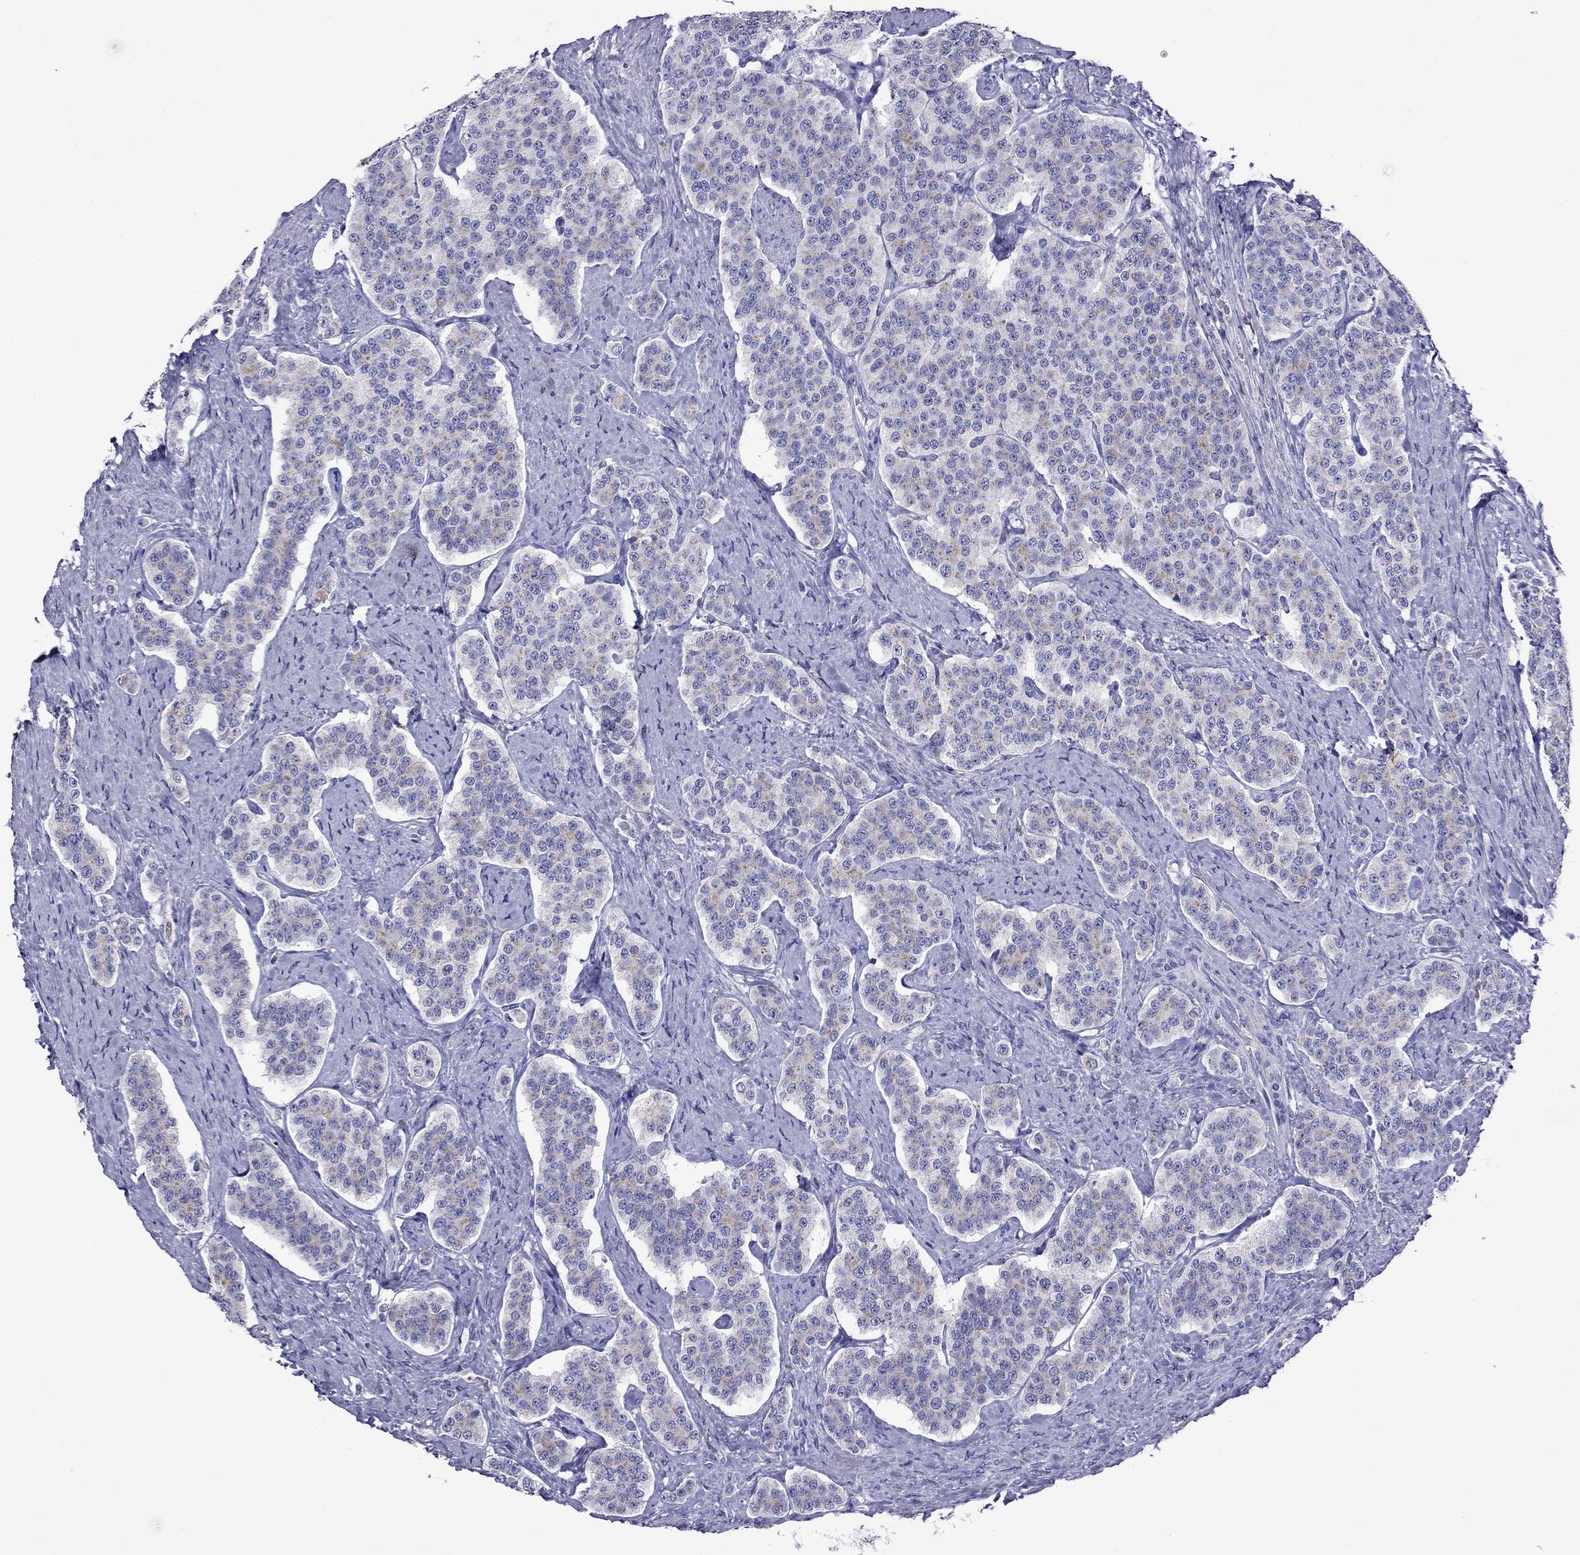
{"staining": {"intensity": "weak", "quantity": "25%-75%", "location": "cytoplasmic/membranous"}, "tissue": "carcinoid", "cell_type": "Tumor cells", "image_type": "cancer", "snomed": [{"axis": "morphology", "description": "Carcinoid, malignant, NOS"}, {"axis": "topography", "description": "Small intestine"}], "caption": "Carcinoid (malignant) tissue demonstrates weak cytoplasmic/membranous positivity in about 25%-75% of tumor cells, visualized by immunohistochemistry.", "gene": "MPZ", "patient": {"sex": "female", "age": 58}}